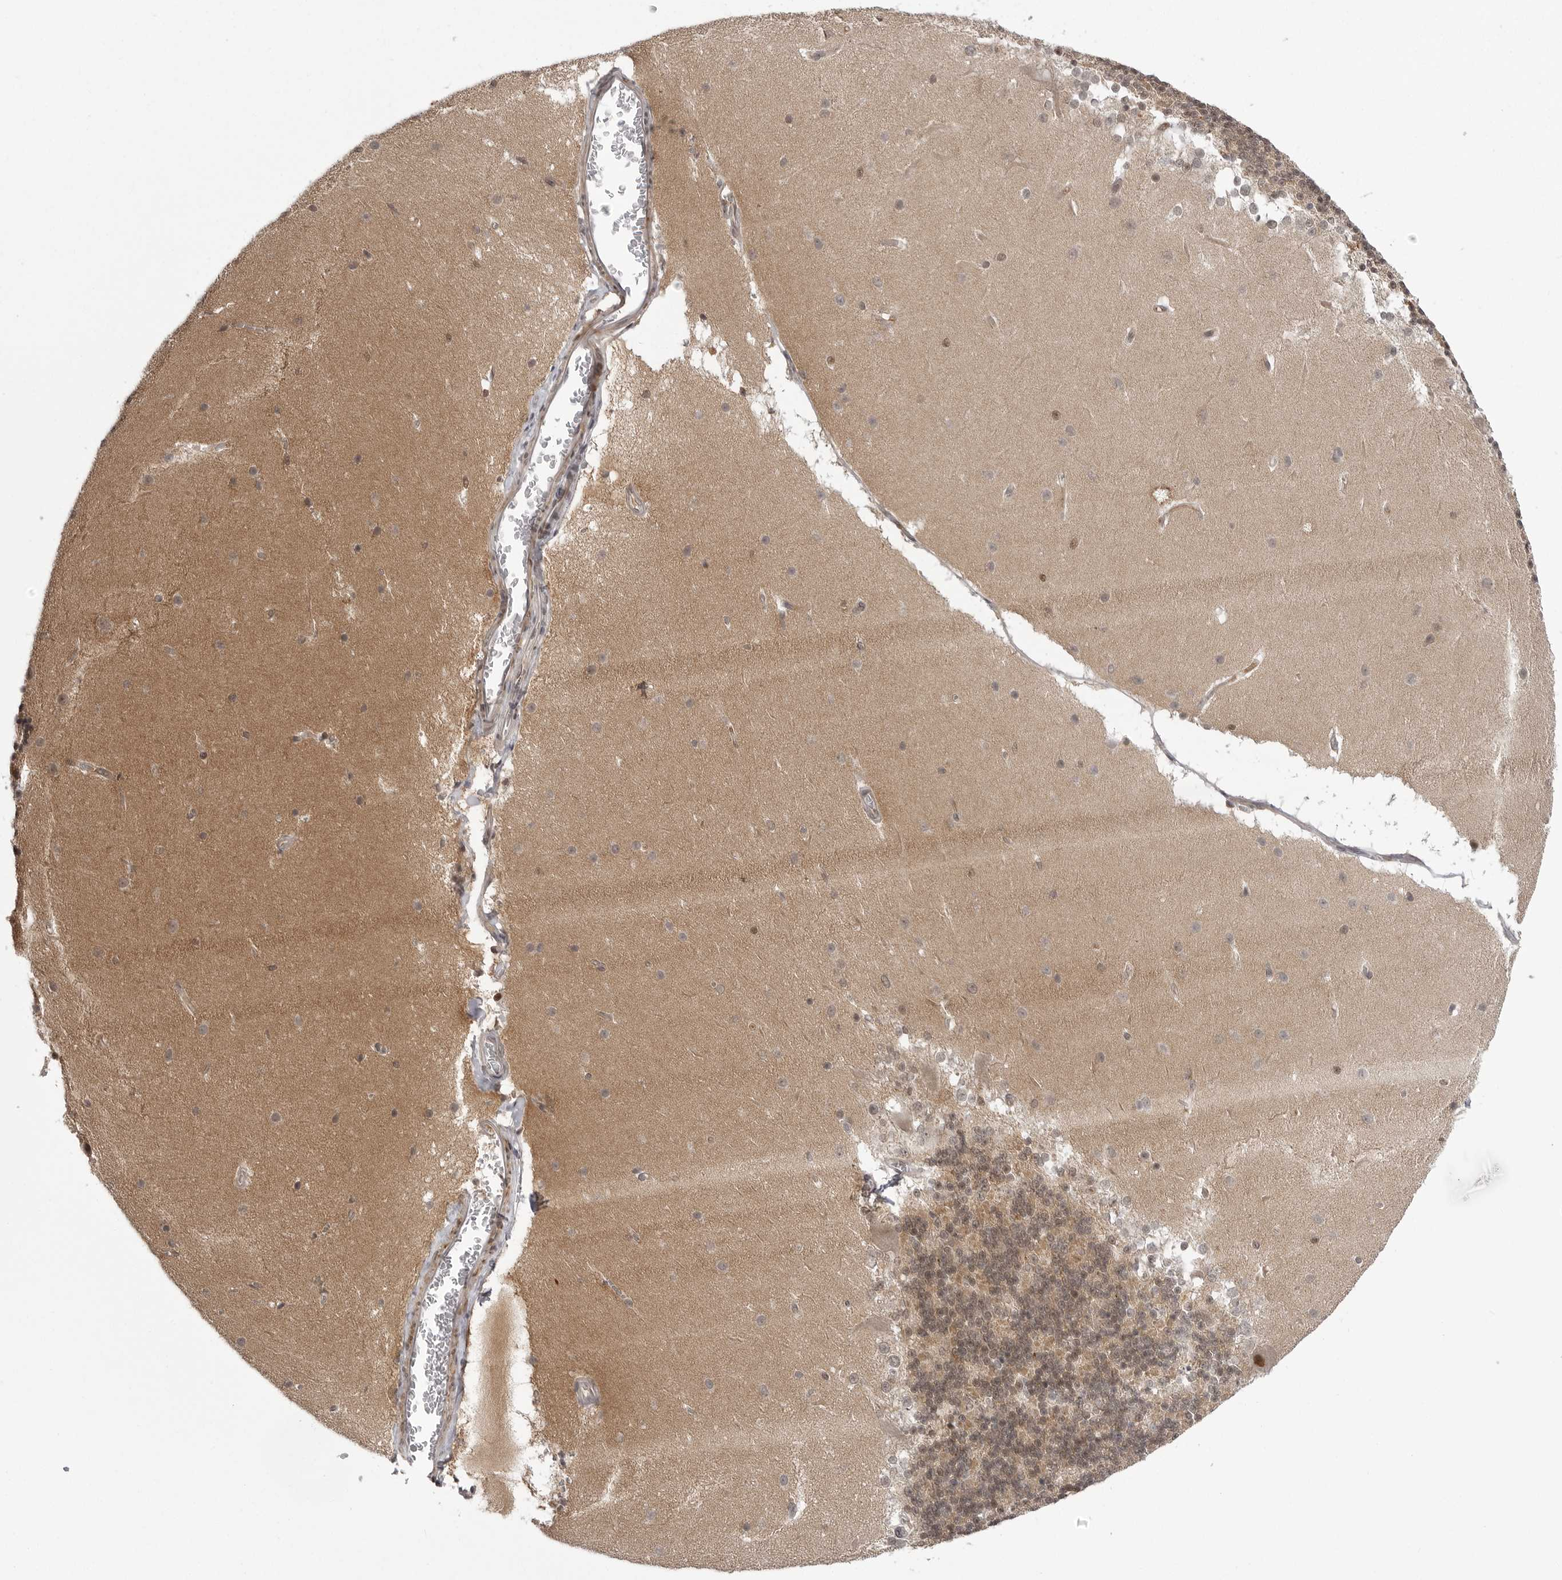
{"staining": {"intensity": "moderate", "quantity": ">75%", "location": "cytoplasmic/membranous,nuclear"}, "tissue": "cerebellum", "cell_type": "Cells in granular layer", "image_type": "normal", "snomed": [{"axis": "morphology", "description": "Normal tissue, NOS"}, {"axis": "topography", "description": "Cerebellum"}], "caption": "Protein expression analysis of unremarkable cerebellum shows moderate cytoplasmic/membranous,nuclear expression in approximately >75% of cells in granular layer.", "gene": "PTK2B", "patient": {"sex": "female", "age": 19}}